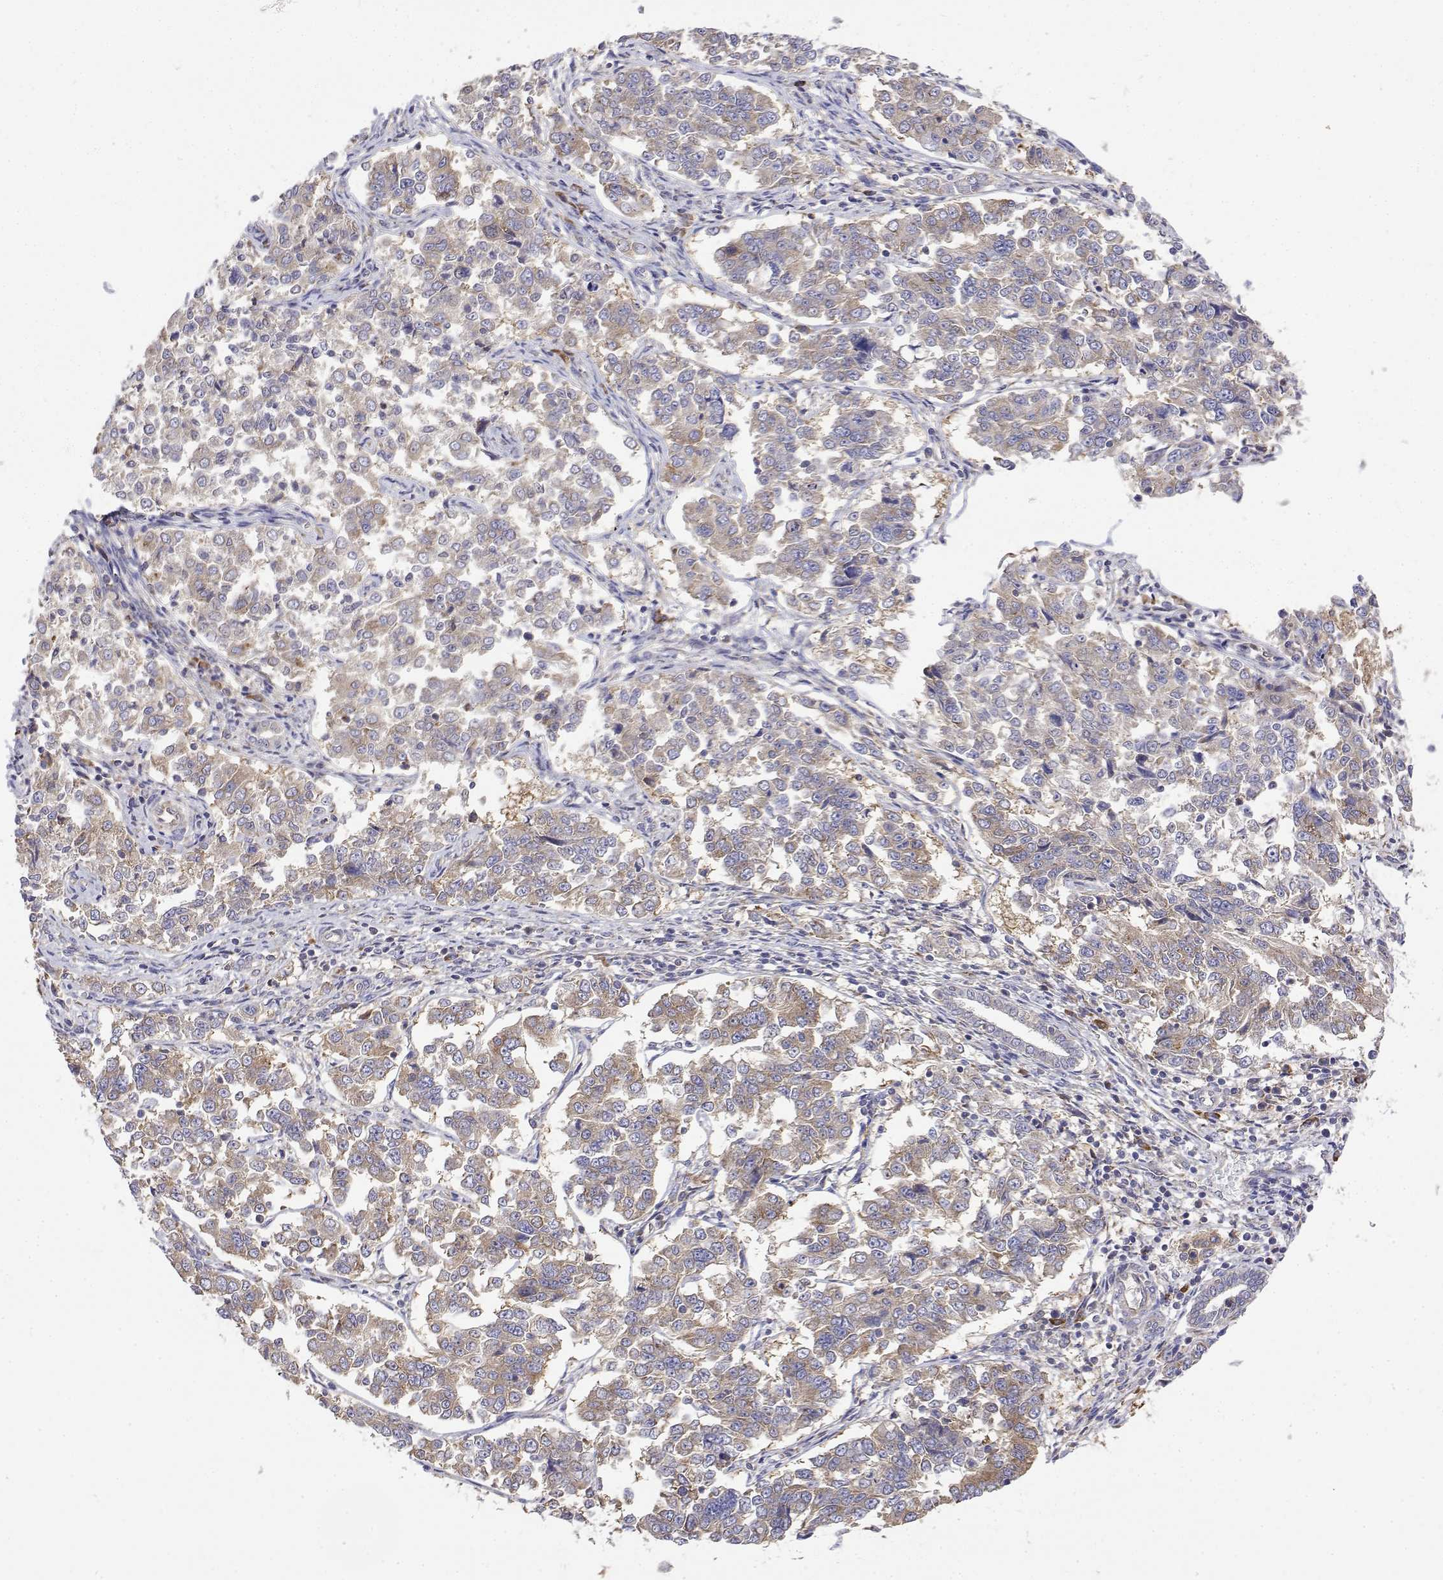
{"staining": {"intensity": "weak", "quantity": ">75%", "location": "cytoplasmic/membranous"}, "tissue": "endometrial cancer", "cell_type": "Tumor cells", "image_type": "cancer", "snomed": [{"axis": "morphology", "description": "Adenocarcinoma, NOS"}, {"axis": "topography", "description": "Endometrium"}], "caption": "A low amount of weak cytoplasmic/membranous positivity is seen in about >75% of tumor cells in endometrial cancer tissue.", "gene": "EEF1G", "patient": {"sex": "female", "age": 43}}